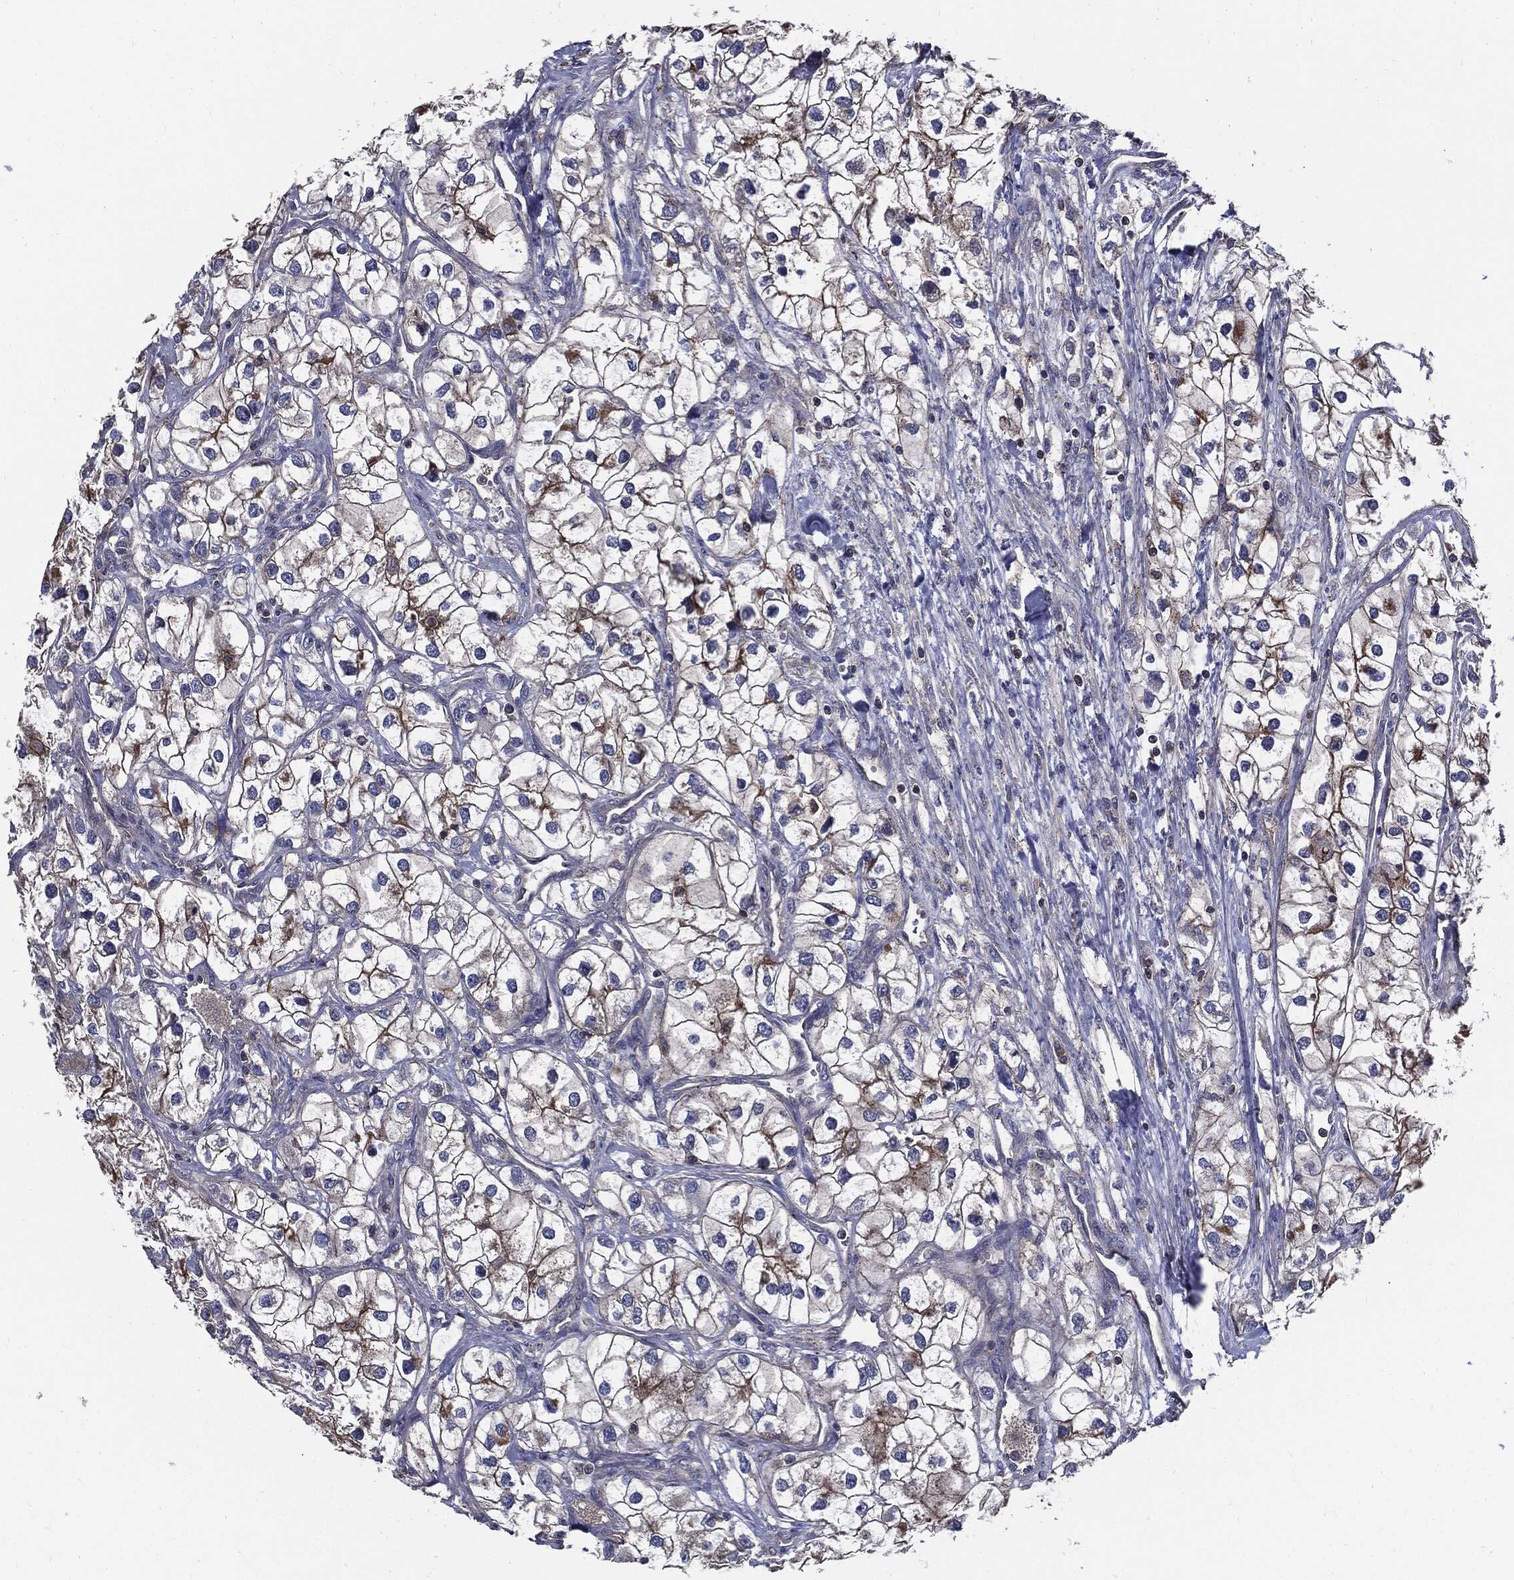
{"staining": {"intensity": "moderate", "quantity": "<25%", "location": "cytoplasmic/membranous"}, "tissue": "renal cancer", "cell_type": "Tumor cells", "image_type": "cancer", "snomed": [{"axis": "morphology", "description": "Adenocarcinoma, NOS"}, {"axis": "topography", "description": "Kidney"}], "caption": "The photomicrograph exhibits a brown stain indicating the presence of a protein in the cytoplasmic/membranous of tumor cells in renal adenocarcinoma.", "gene": "PDCD6IP", "patient": {"sex": "male", "age": 59}}